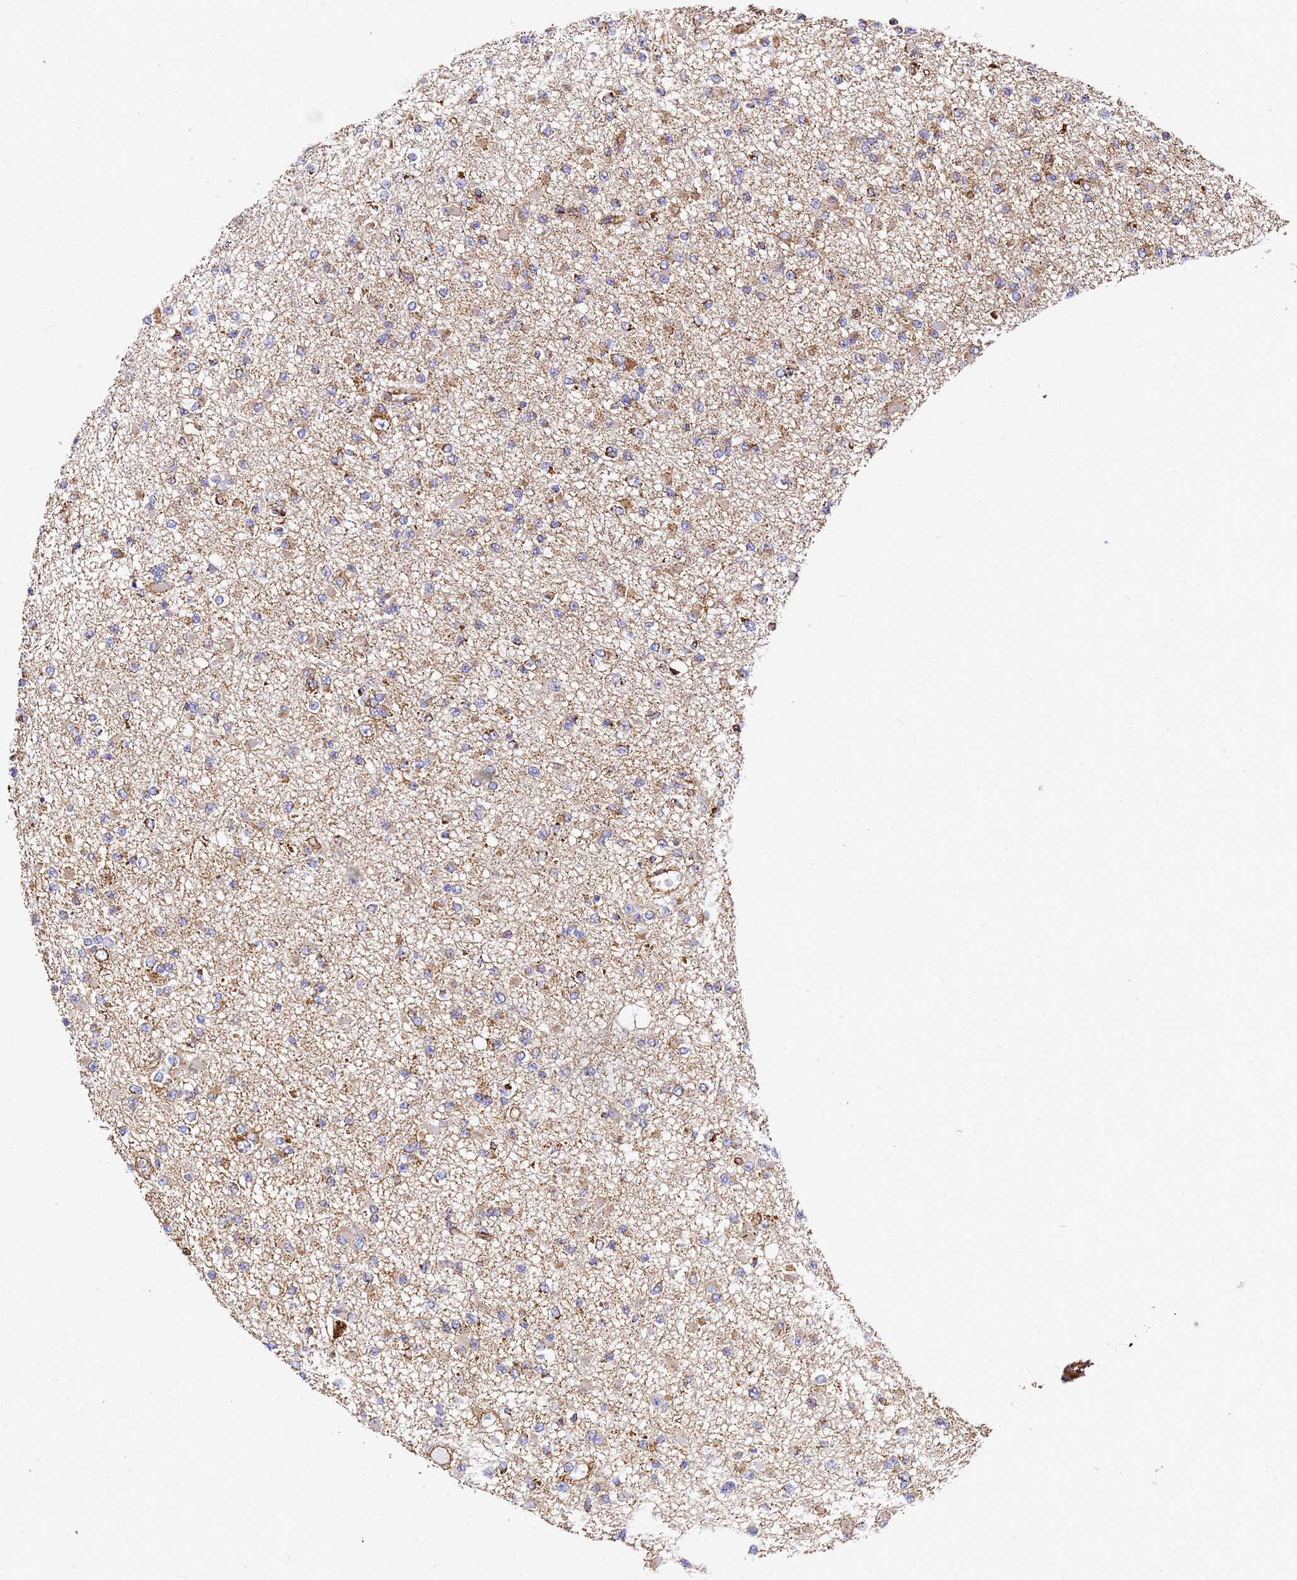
{"staining": {"intensity": "moderate", "quantity": "<25%", "location": "cytoplasmic/membranous"}, "tissue": "glioma", "cell_type": "Tumor cells", "image_type": "cancer", "snomed": [{"axis": "morphology", "description": "Glioma, malignant, Low grade"}, {"axis": "topography", "description": "Brain"}], "caption": "Glioma stained with a brown dye displays moderate cytoplasmic/membranous positive positivity in about <25% of tumor cells.", "gene": "NDUFA3", "patient": {"sex": "female", "age": 22}}